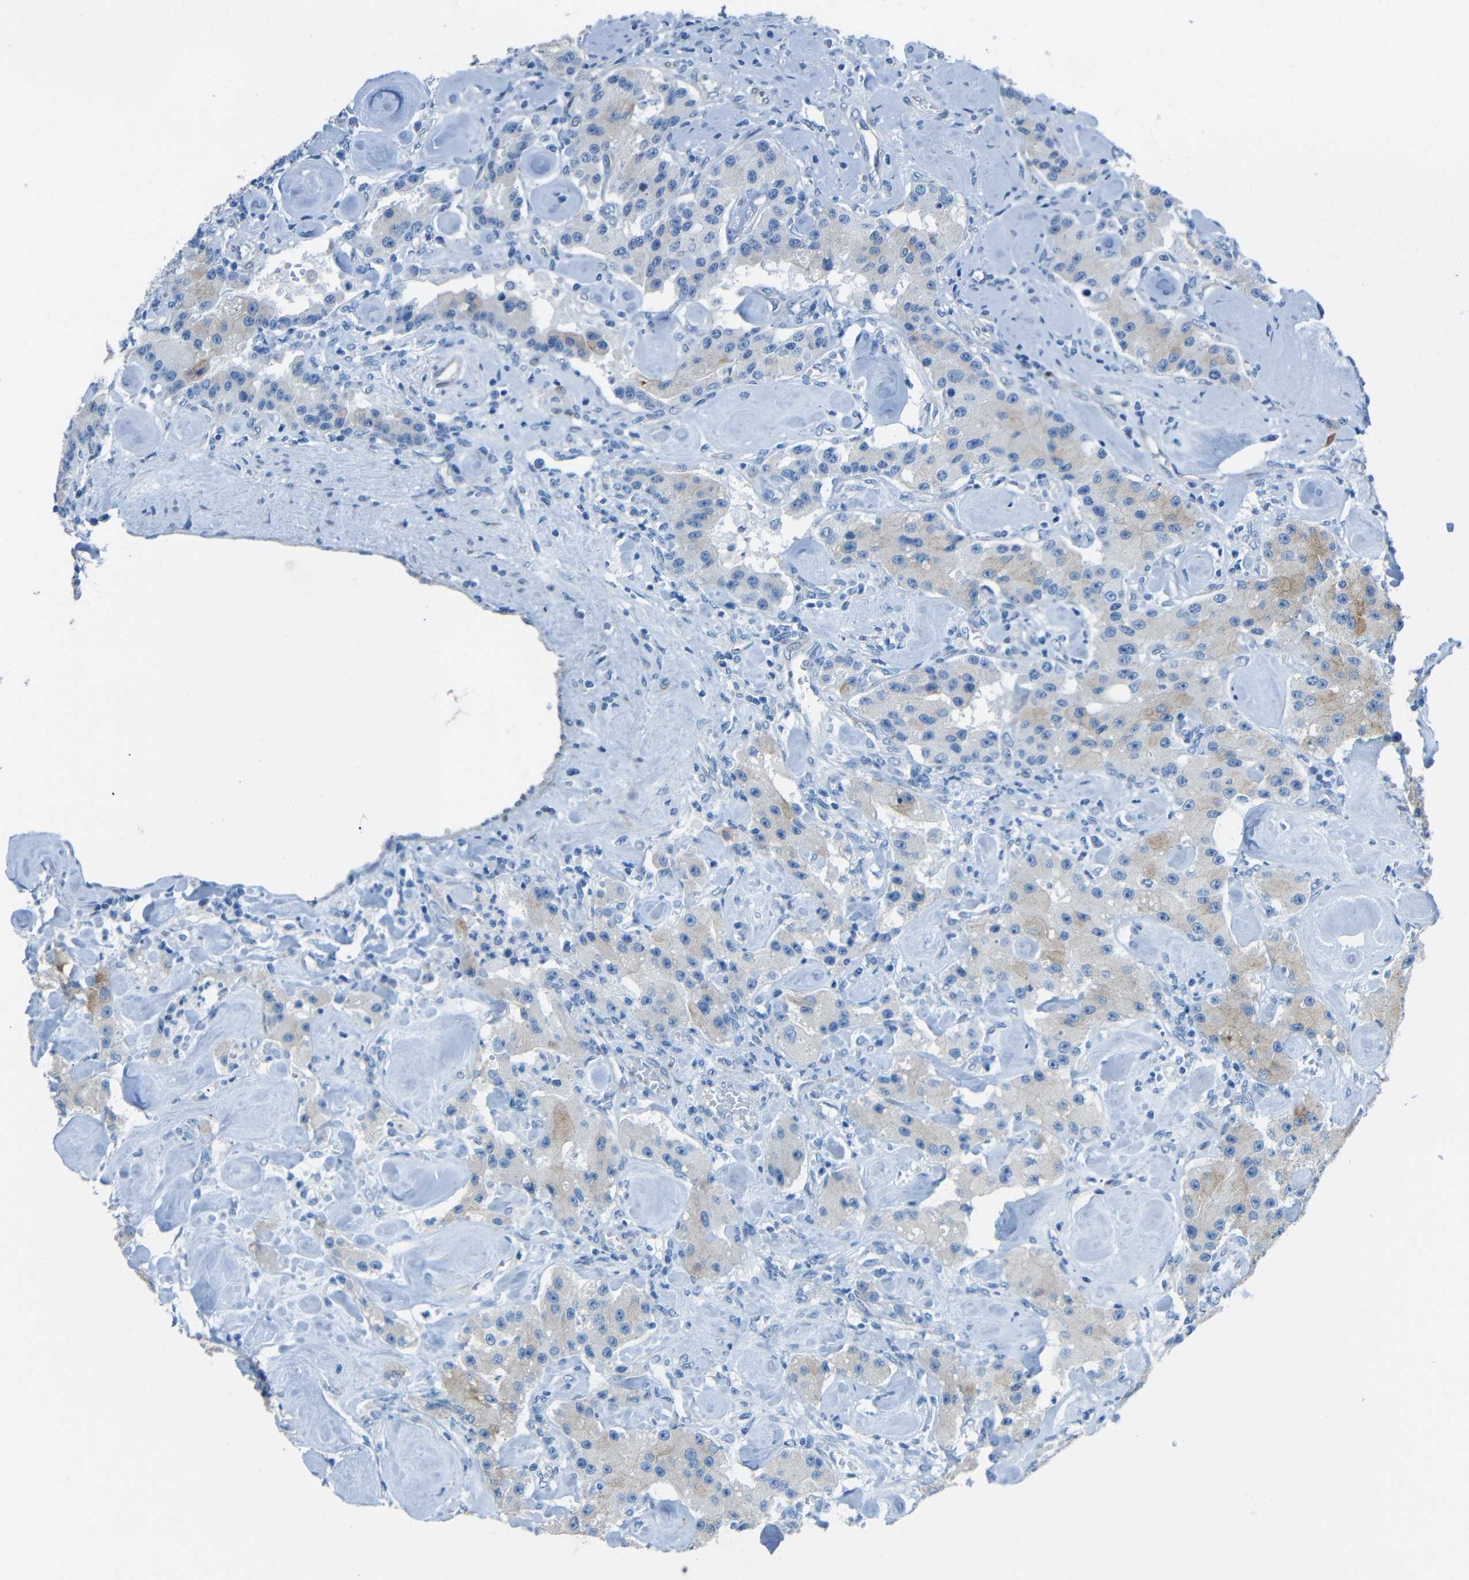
{"staining": {"intensity": "weak", "quantity": ">75%", "location": "cytoplasmic/membranous"}, "tissue": "carcinoid", "cell_type": "Tumor cells", "image_type": "cancer", "snomed": [{"axis": "morphology", "description": "Carcinoid, malignant, NOS"}, {"axis": "topography", "description": "Pancreas"}], "caption": "Carcinoid stained for a protein demonstrates weak cytoplasmic/membranous positivity in tumor cells. (DAB (3,3'-diaminobenzidine) = brown stain, brightfield microscopy at high magnification).", "gene": "TUBB4B", "patient": {"sex": "male", "age": 41}}